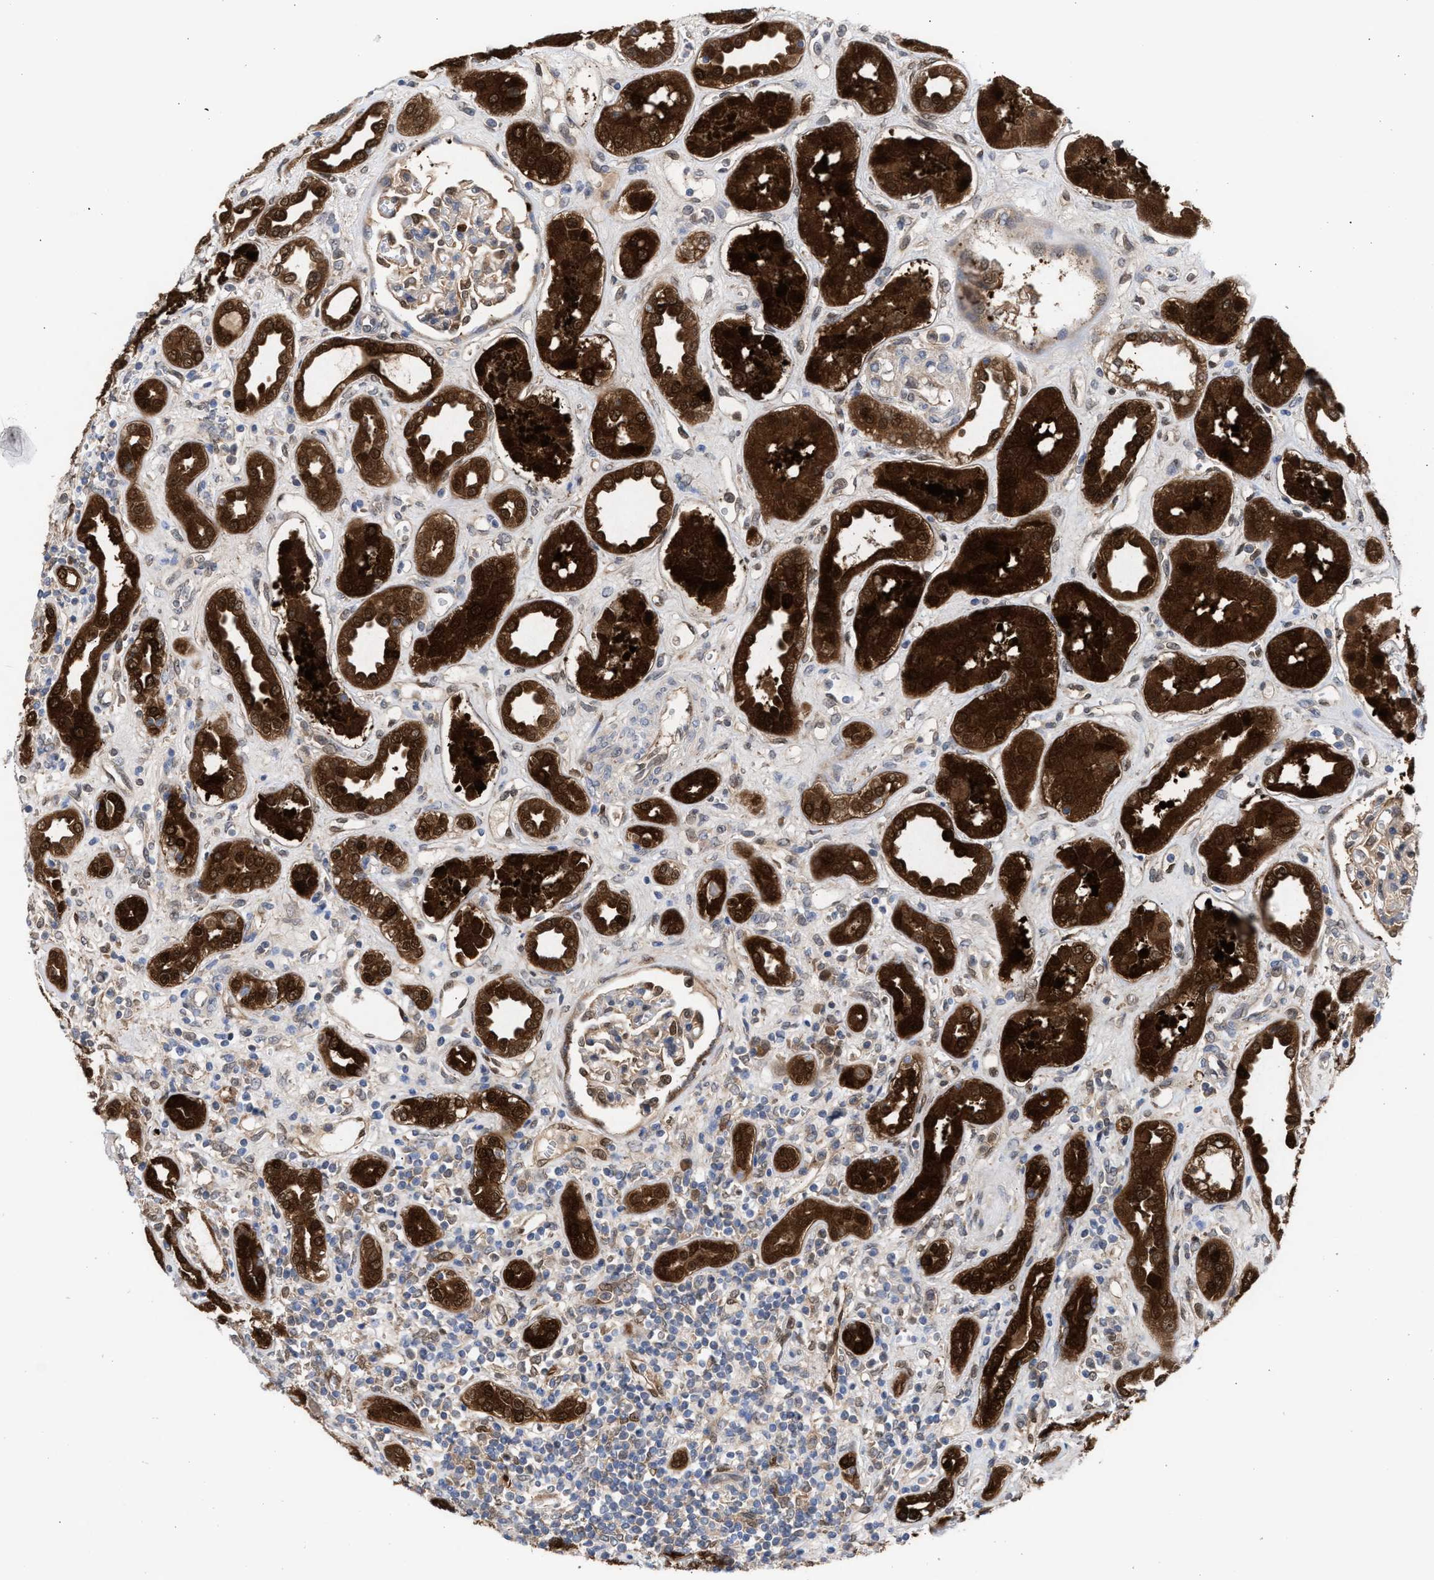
{"staining": {"intensity": "weak", "quantity": "25%-75%", "location": "cytoplasmic/membranous,nuclear"}, "tissue": "kidney", "cell_type": "Cells in glomeruli", "image_type": "normal", "snomed": [{"axis": "morphology", "description": "Normal tissue, NOS"}, {"axis": "topography", "description": "Kidney"}], "caption": "Weak cytoplasmic/membranous,nuclear protein positivity is present in approximately 25%-75% of cells in glomeruli in kidney. Nuclei are stained in blue.", "gene": "TP53I3", "patient": {"sex": "male", "age": 59}}